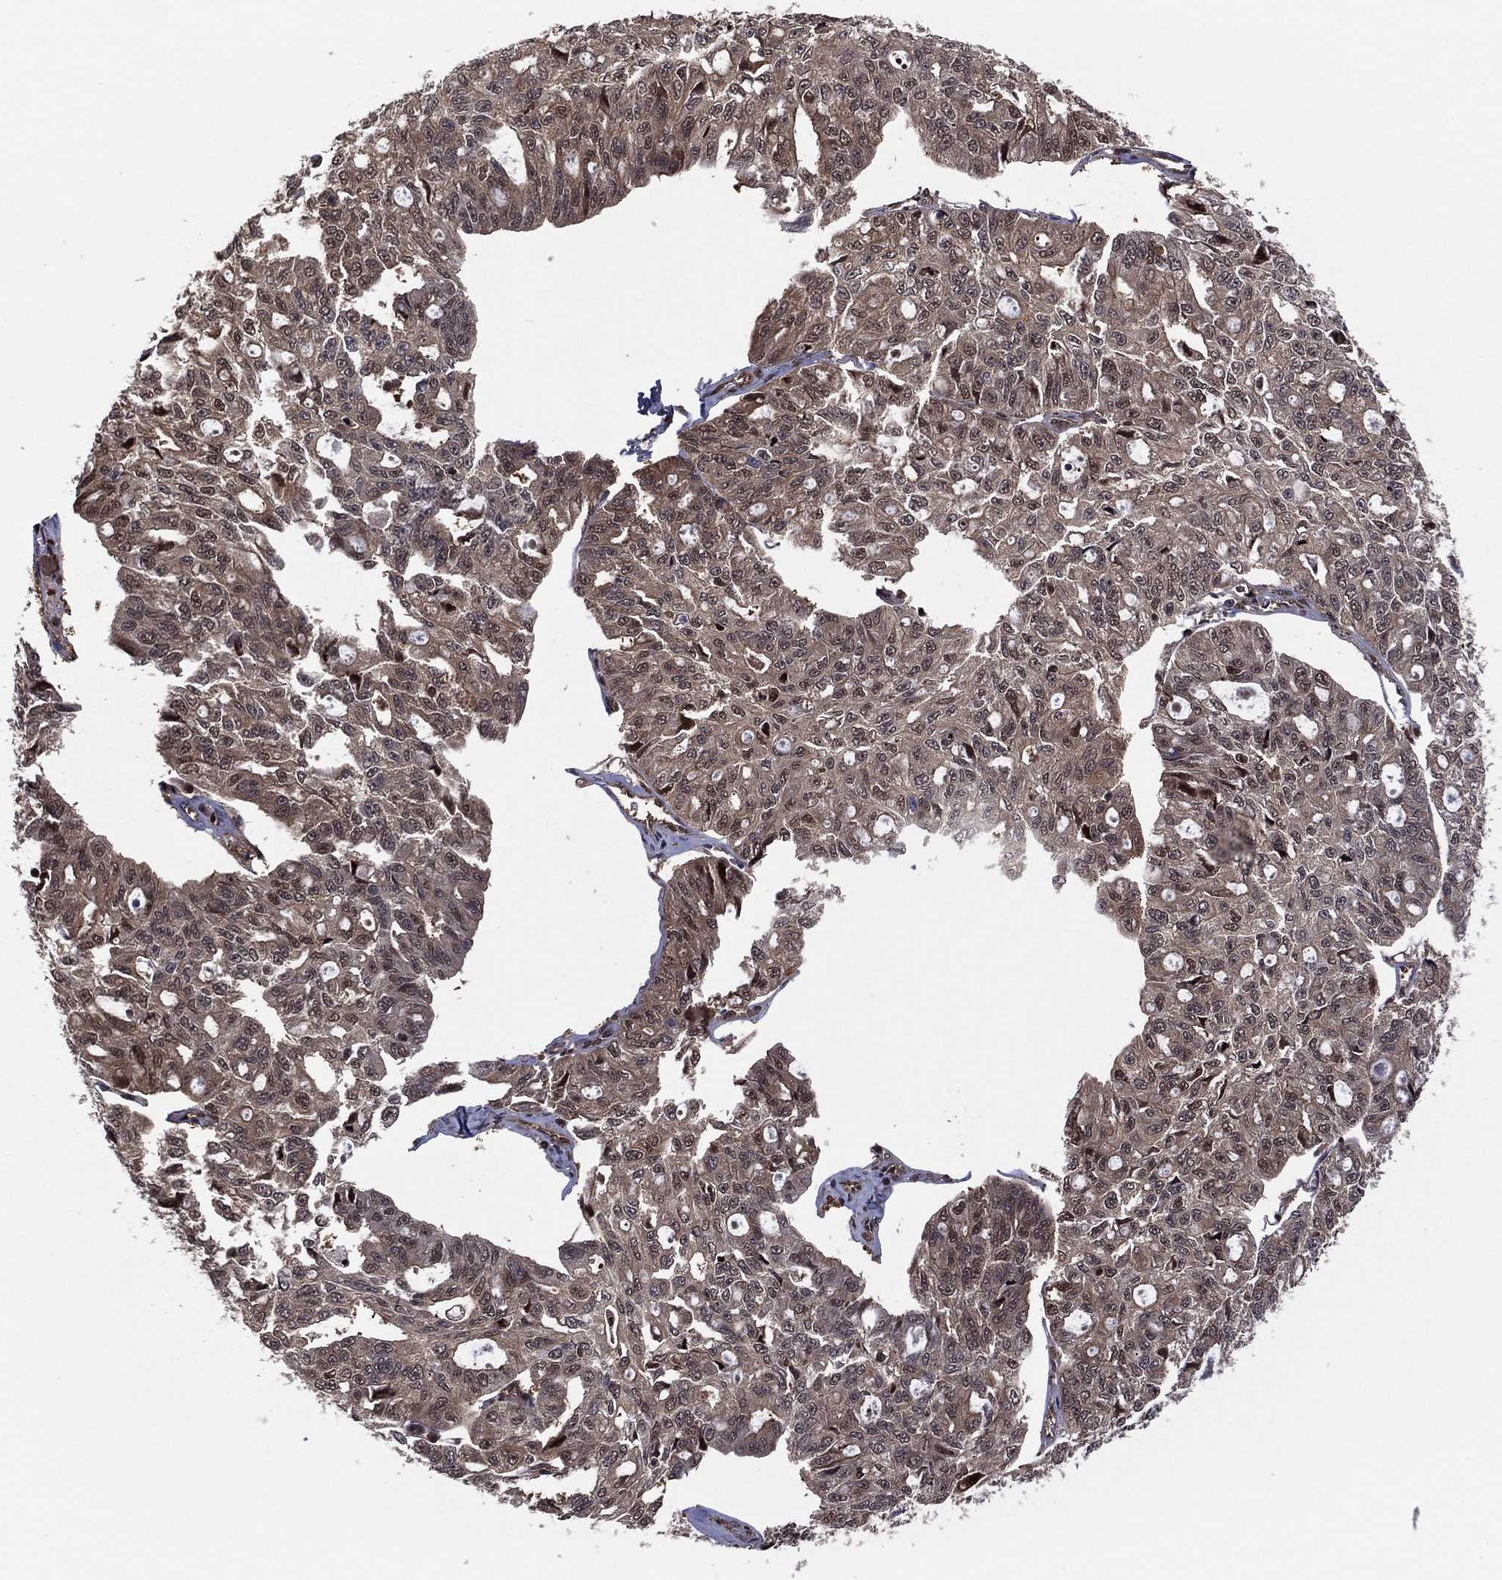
{"staining": {"intensity": "moderate", "quantity": "<25%", "location": "cytoplasmic/membranous,nuclear"}, "tissue": "ovarian cancer", "cell_type": "Tumor cells", "image_type": "cancer", "snomed": [{"axis": "morphology", "description": "Carcinoma, endometroid"}, {"axis": "topography", "description": "Ovary"}], "caption": "Human ovarian cancer (endometroid carcinoma) stained for a protein (brown) demonstrates moderate cytoplasmic/membranous and nuclear positive positivity in about <25% of tumor cells.", "gene": "ICOSLG", "patient": {"sex": "female", "age": 65}}